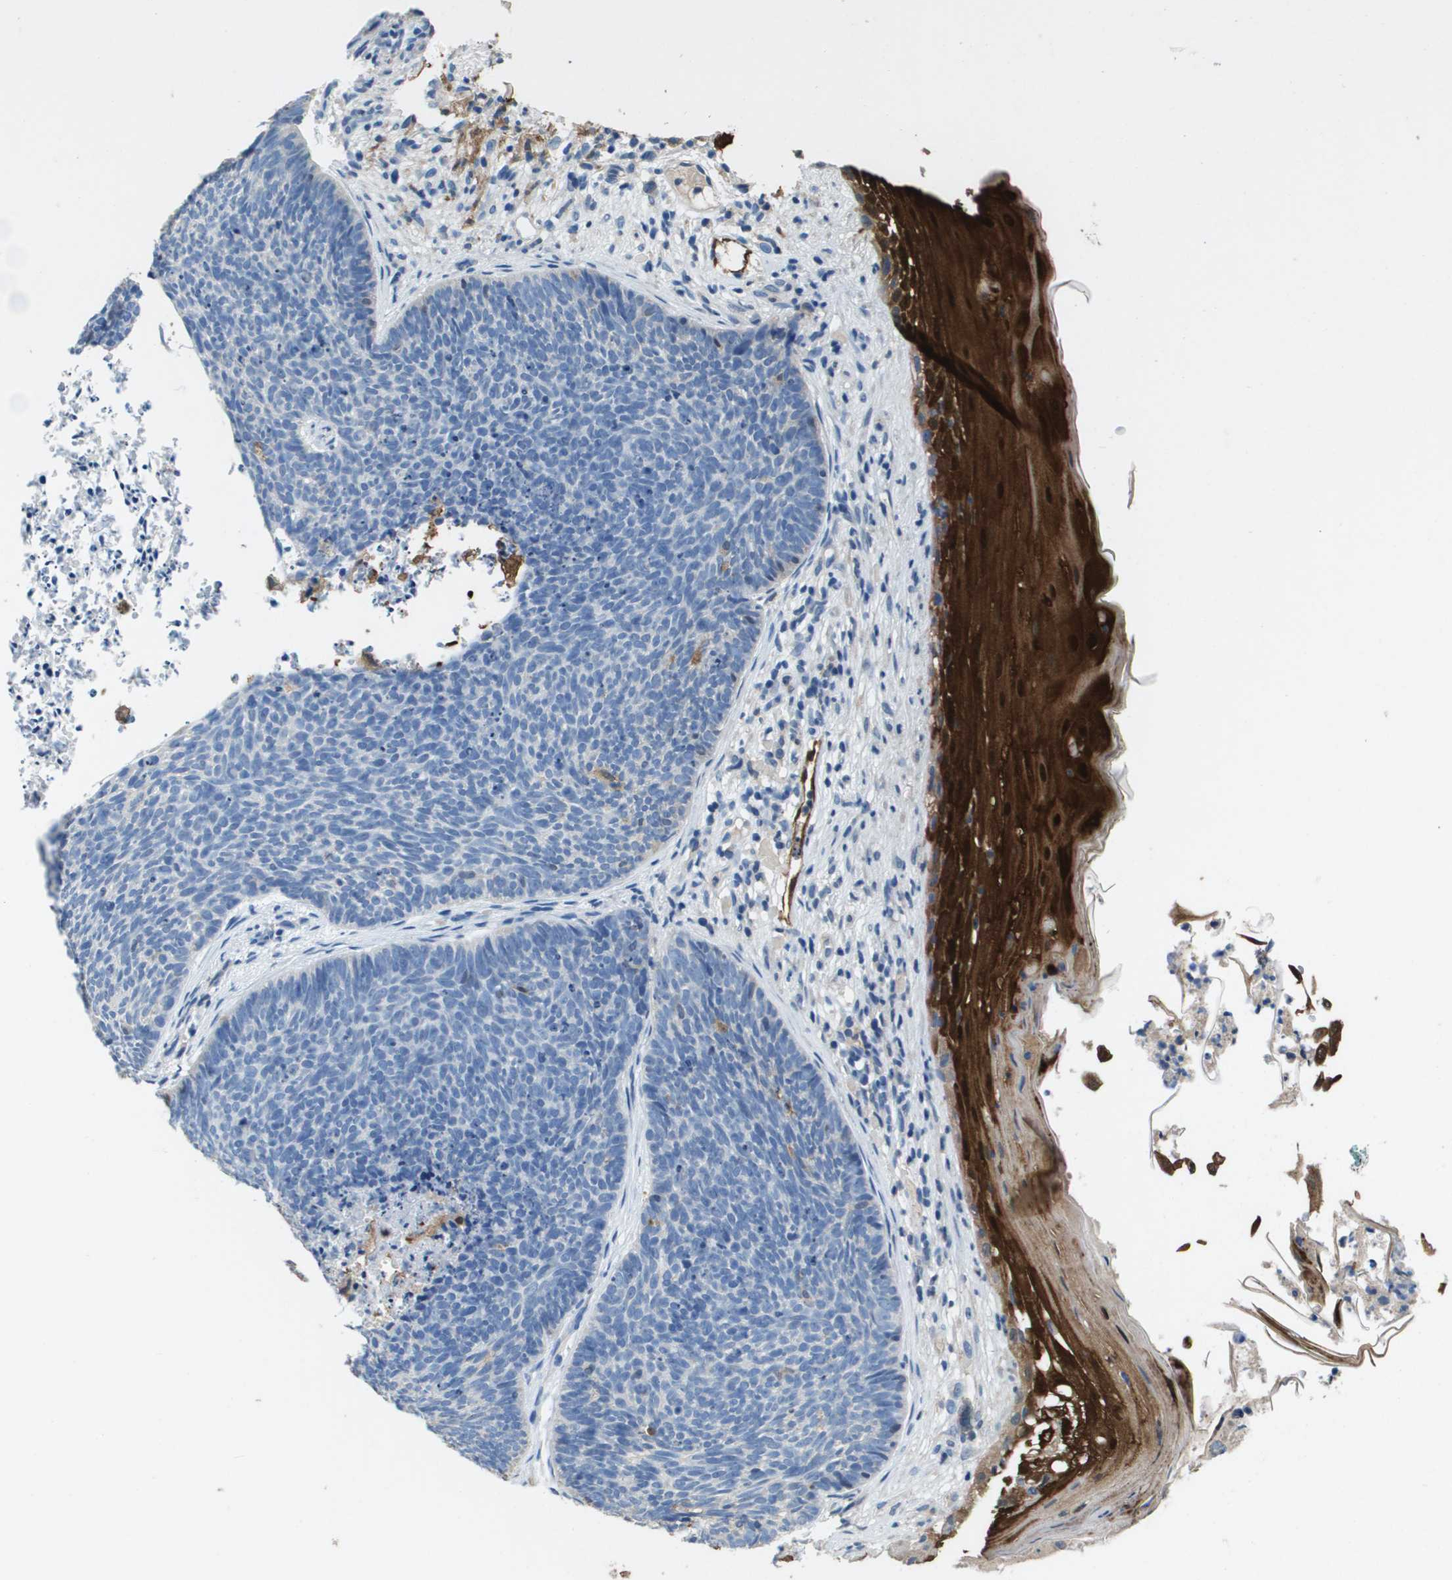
{"staining": {"intensity": "negative", "quantity": "none", "location": "none"}, "tissue": "skin cancer", "cell_type": "Tumor cells", "image_type": "cancer", "snomed": [{"axis": "morphology", "description": "Basal cell carcinoma"}, {"axis": "topography", "description": "Skin"}], "caption": "An immunohistochemistry (IHC) photomicrograph of skin cancer is shown. There is no staining in tumor cells of skin cancer. (DAB IHC, high magnification).", "gene": "FABP5", "patient": {"sex": "female", "age": 70}}